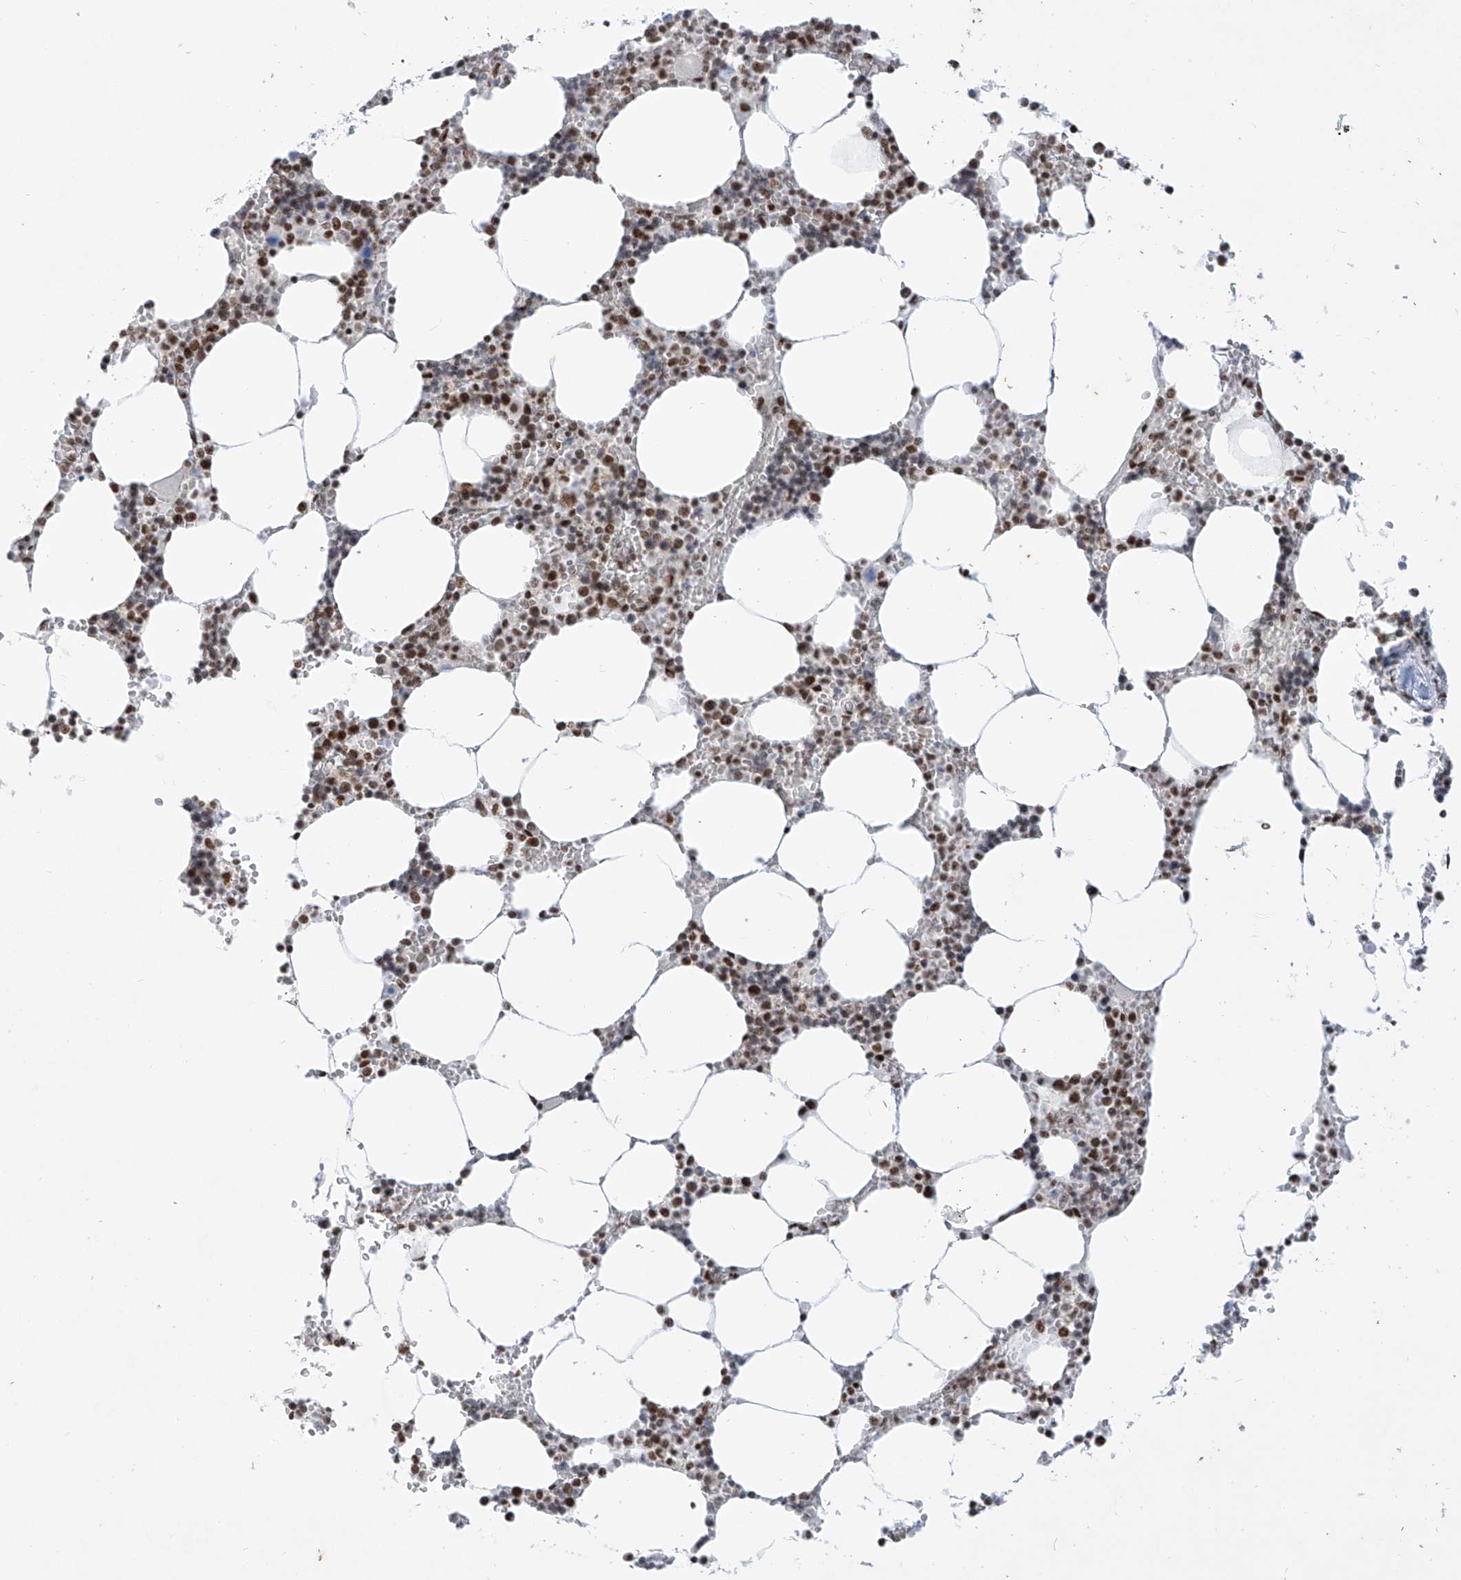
{"staining": {"intensity": "strong", "quantity": ">75%", "location": "nuclear"}, "tissue": "bone marrow", "cell_type": "Hematopoietic cells", "image_type": "normal", "snomed": [{"axis": "morphology", "description": "Normal tissue, NOS"}, {"axis": "topography", "description": "Bone marrow"}], "caption": "A photomicrograph showing strong nuclear expression in approximately >75% of hematopoietic cells in normal bone marrow, as visualized by brown immunohistochemical staining.", "gene": "TAF4", "patient": {"sex": "male", "age": 70}}